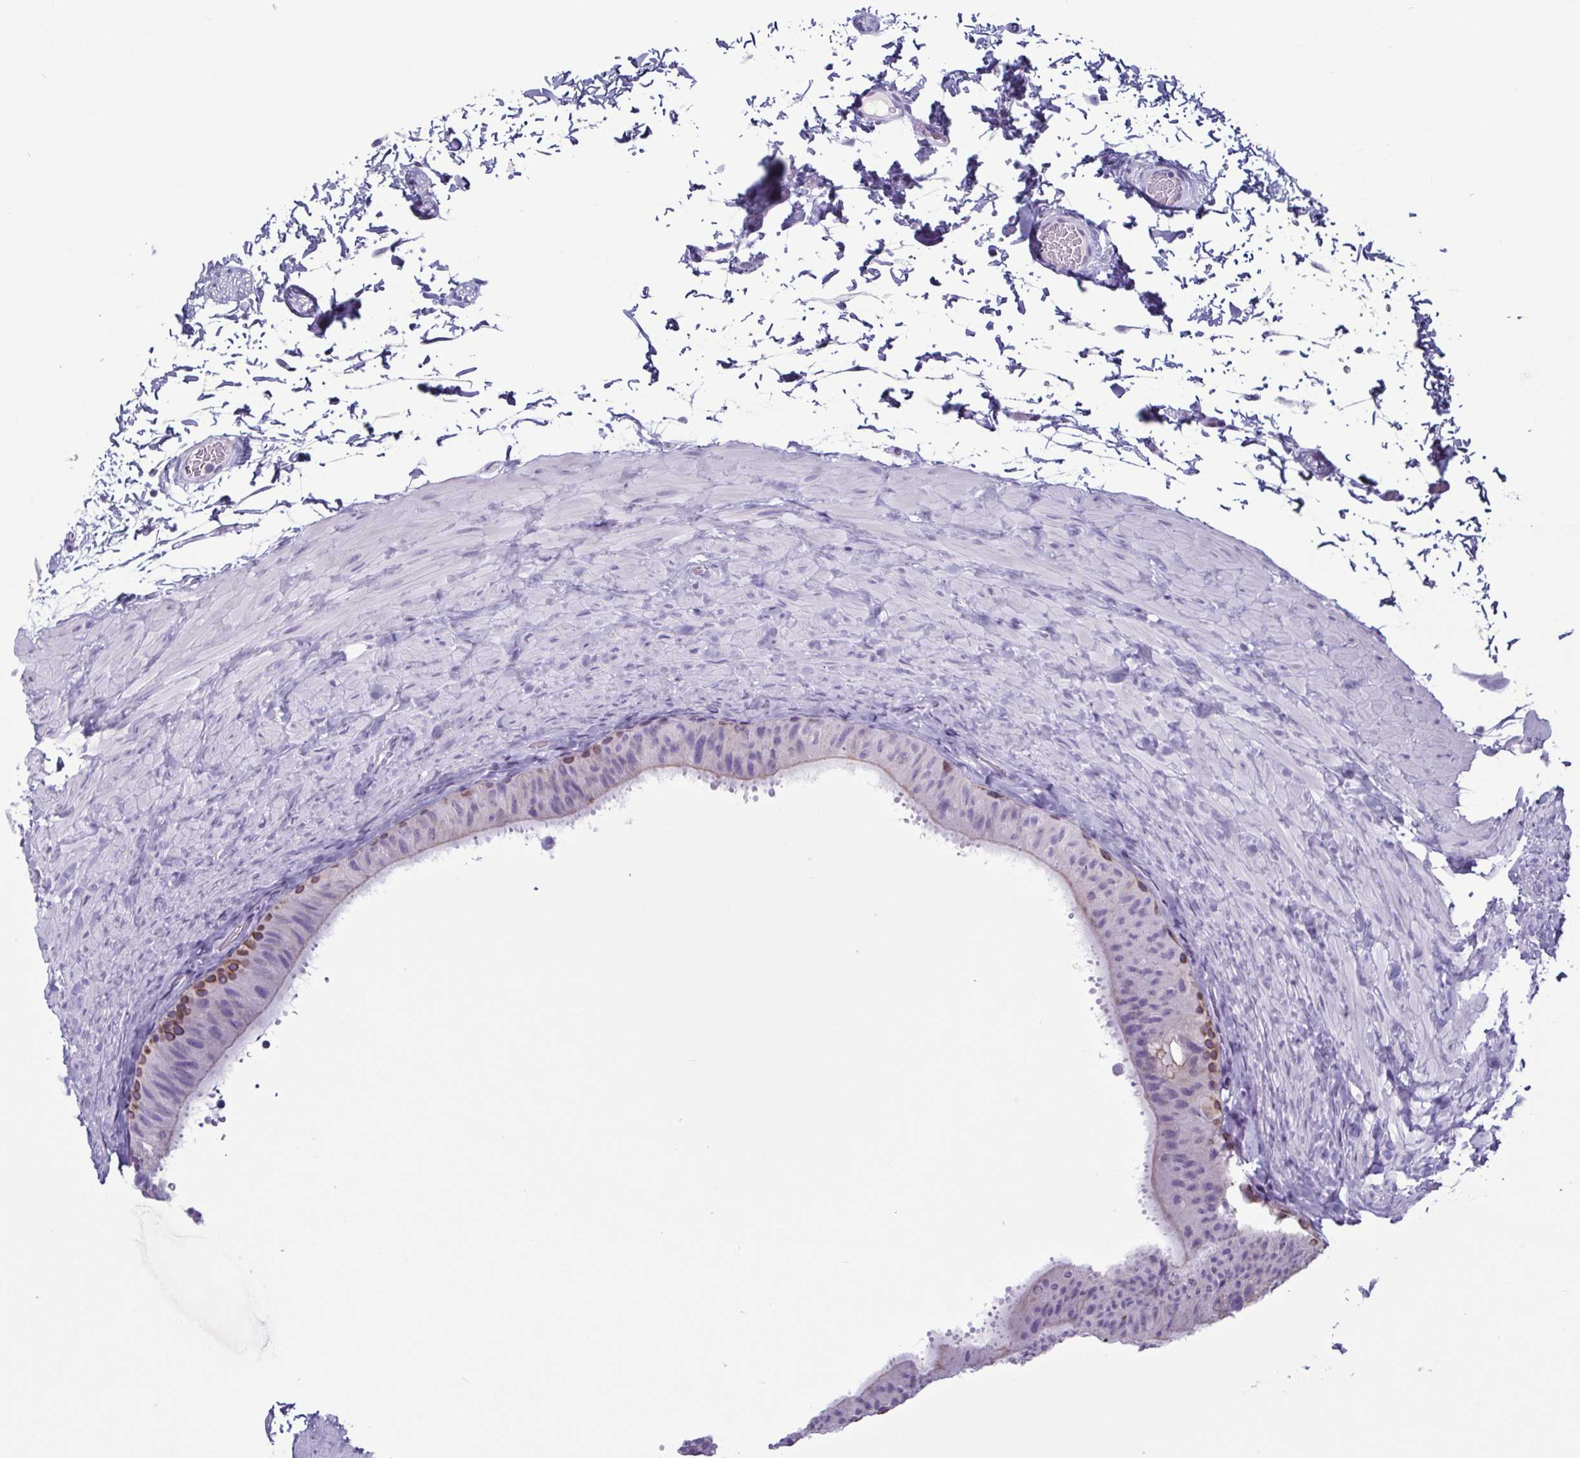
{"staining": {"intensity": "moderate", "quantity": "<25%", "location": "cytoplasmic/membranous"}, "tissue": "epididymis", "cell_type": "Glandular cells", "image_type": "normal", "snomed": [{"axis": "morphology", "description": "Normal tissue, NOS"}, {"axis": "topography", "description": "Epididymis, spermatic cord, NOS"}, {"axis": "topography", "description": "Epididymis"}], "caption": "Glandular cells display low levels of moderate cytoplasmic/membranous expression in about <25% of cells in normal epididymis. The protein of interest is shown in brown color, while the nuclei are stained blue.", "gene": "KRT10", "patient": {"sex": "male", "age": 31}}